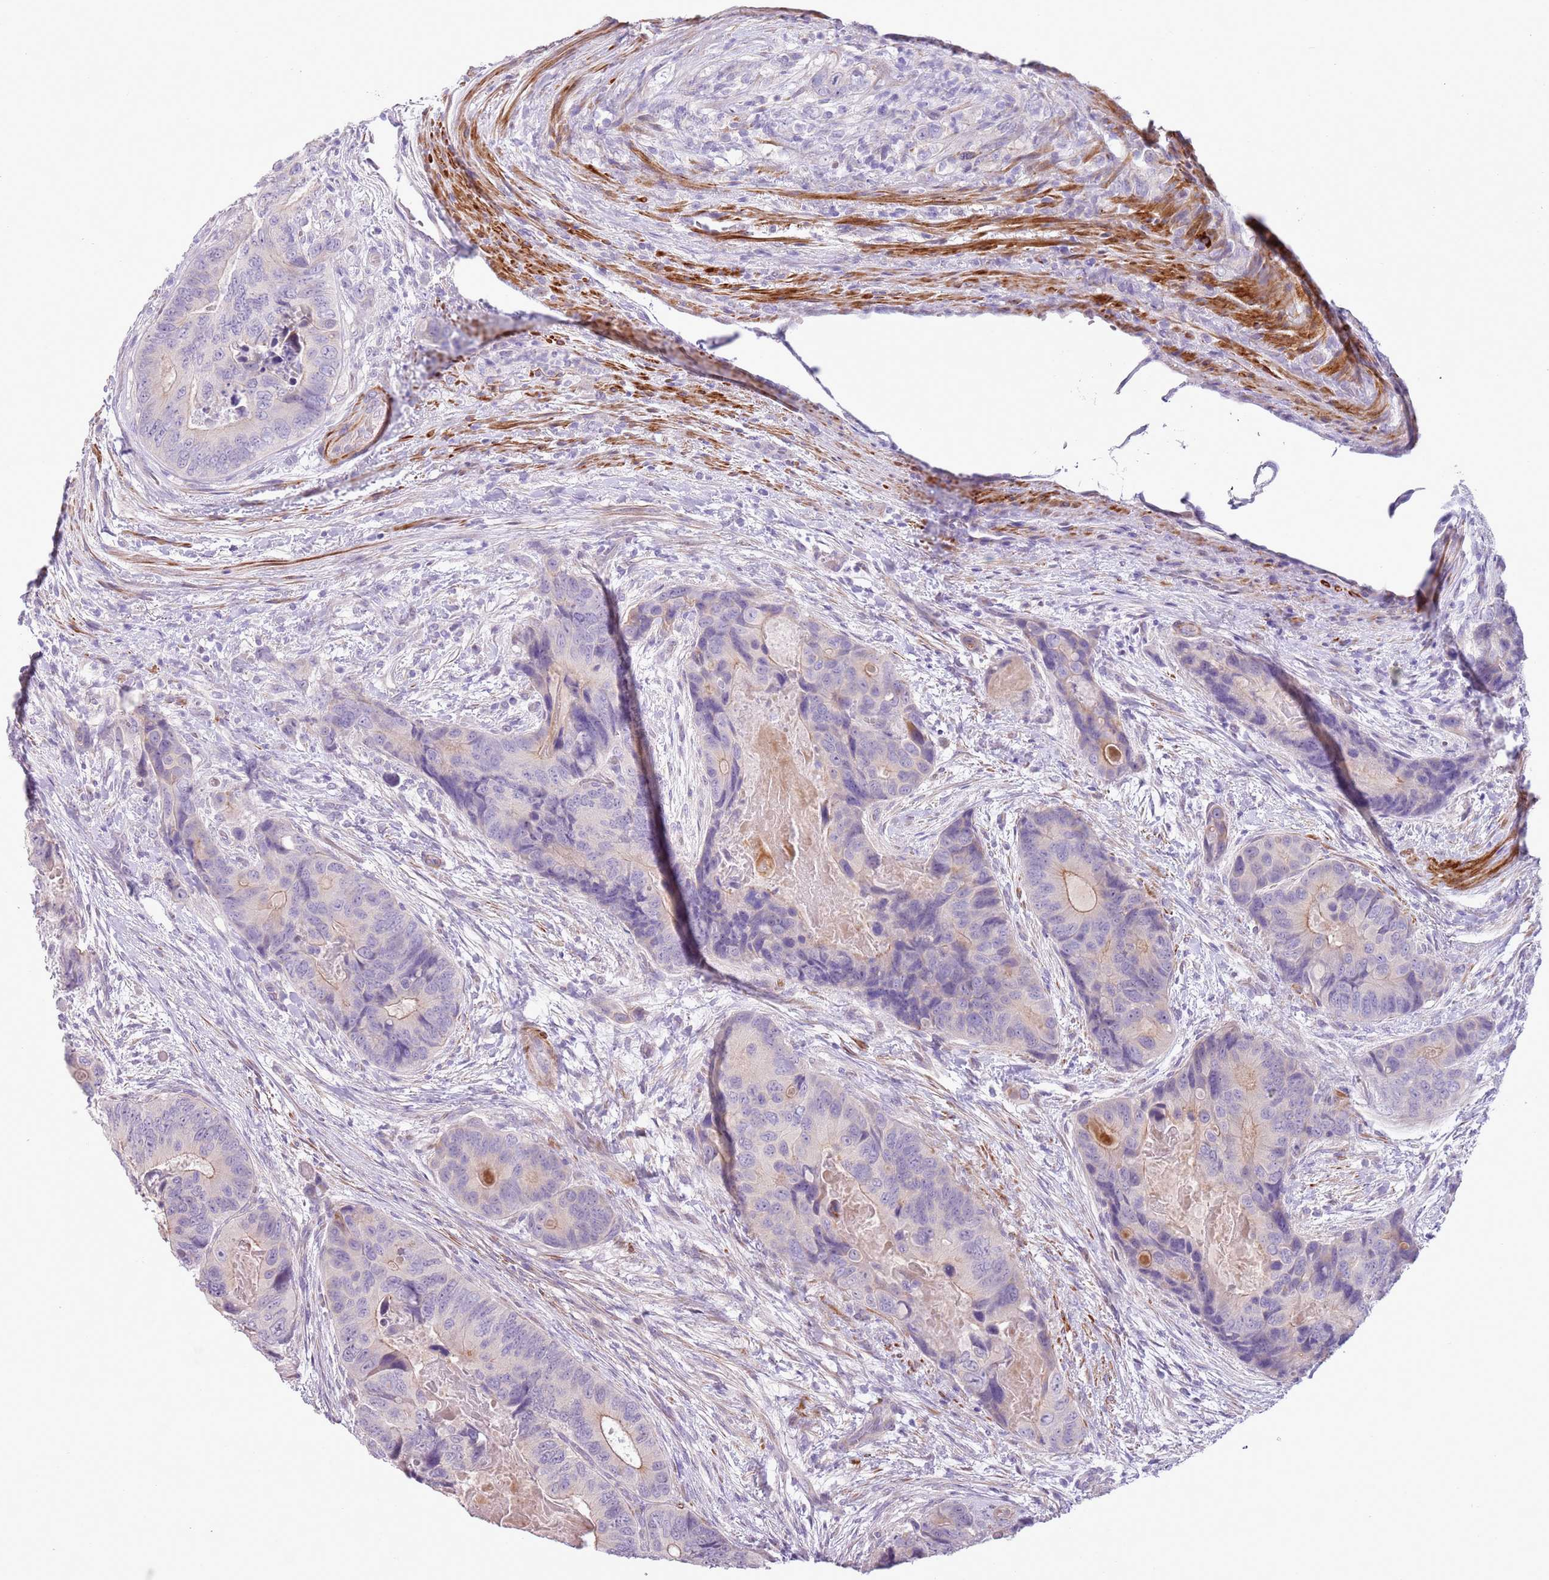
{"staining": {"intensity": "weak", "quantity": "<25%", "location": "cytoplasmic/membranous"}, "tissue": "colorectal cancer", "cell_type": "Tumor cells", "image_type": "cancer", "snomed": [{"axis": "morphology", "description": "Adenocarcinoma, NOS"}, {"axis": "topography", "description": "Colon"}], "caption": "IHC image of neoplastic tissue: human colorectal adenocarcinoma stained with DAB reveals no significant protein expression in tumor cells.", "gene": "ZNF239", "patient": {"sex": "male", "age": 84}}